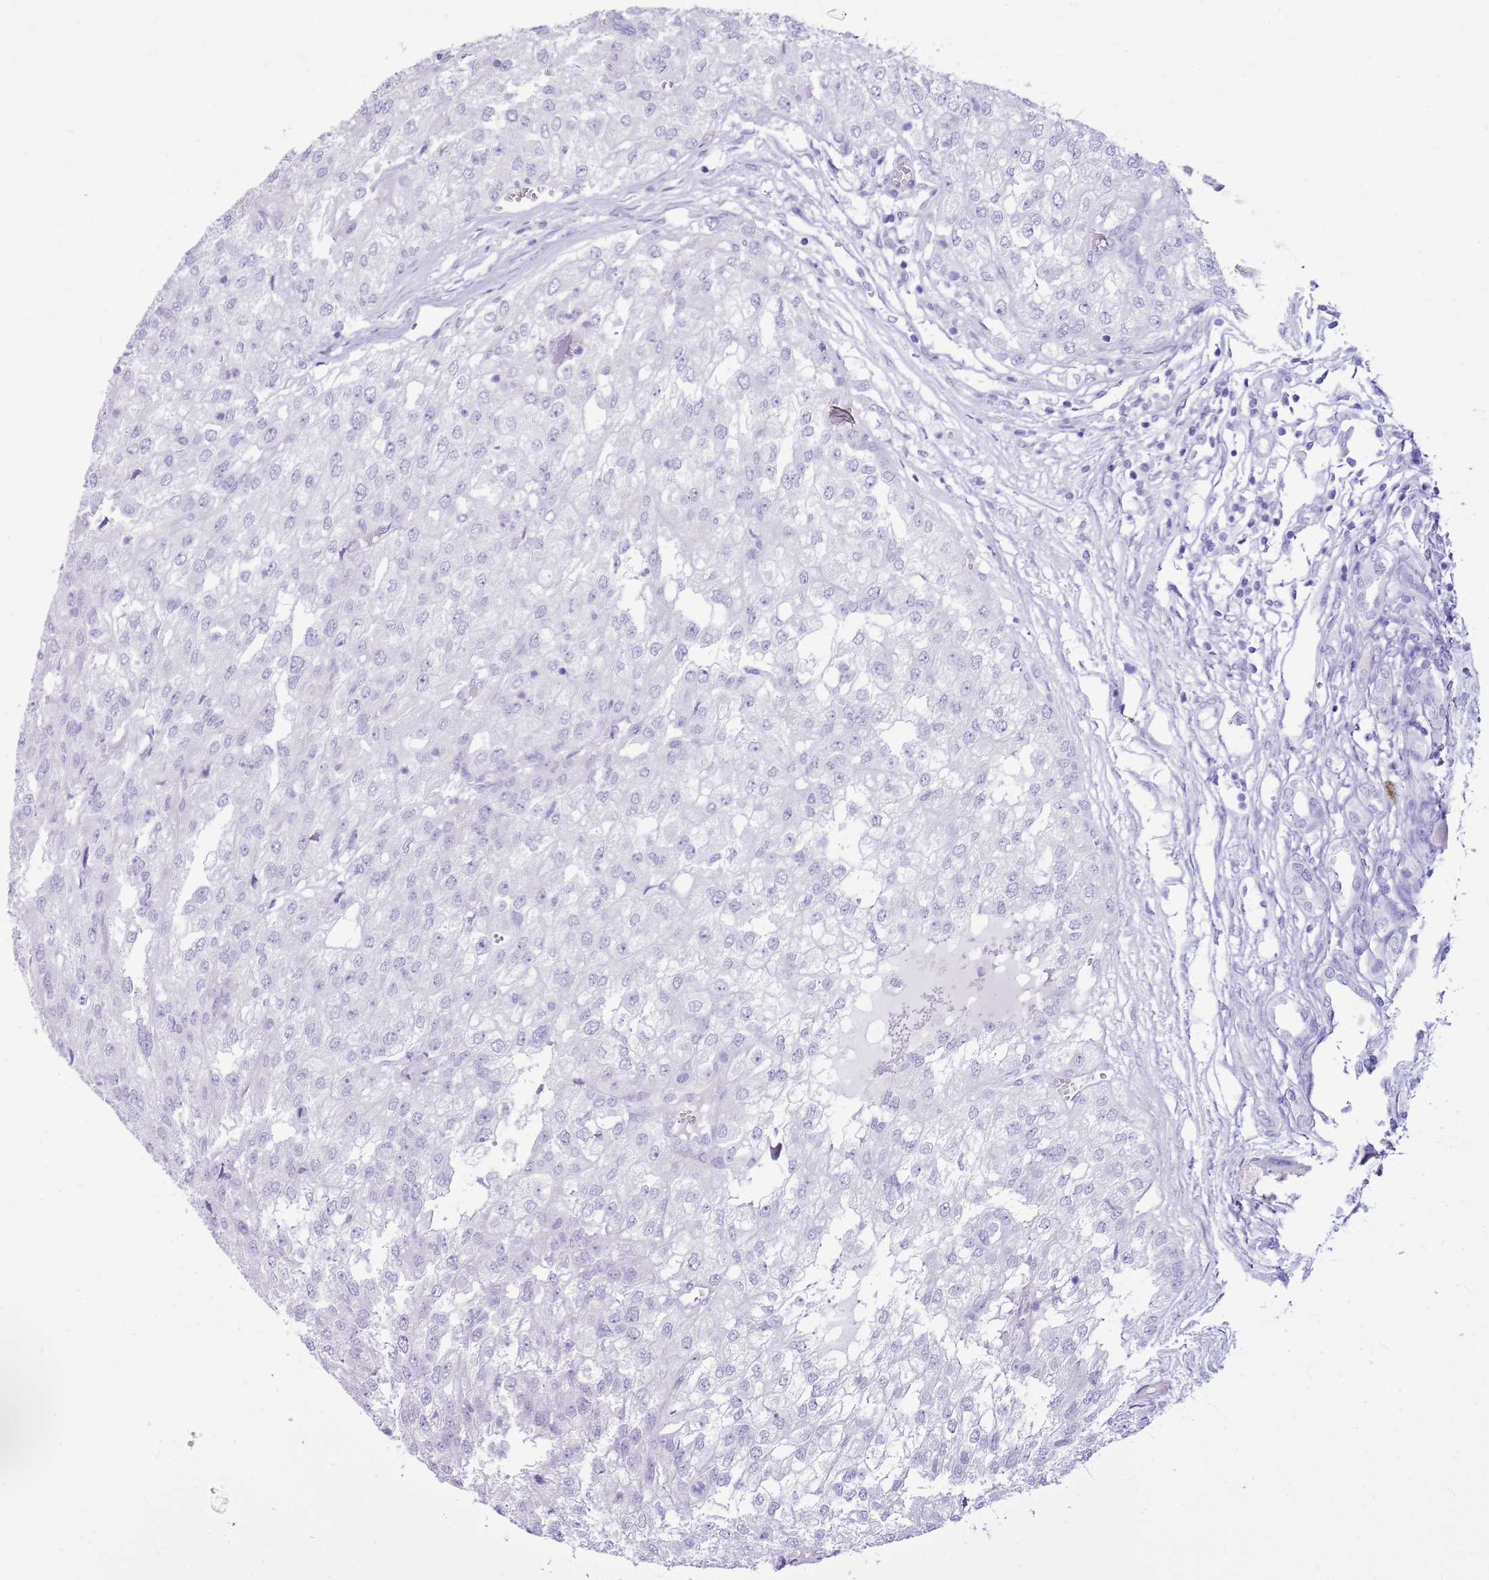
{"staining": {"intensity": "negative", "quantity": "none", "location": "none"}, "tissue": "renal cancer", "cell_type": "Tumor cells", "image_type": "cancer", "snomed": [{"axis": "morphology", "description": "Adenocarcinoma, NOS"}, {"axis": "topography", "description": "Kidney"}], "caption": "The immunohistochemistry image has no significant staining in tumor cells of renal cancer (adenocarcinoma) tissue.", "gene": "CA8", "patient": {"sex": "female", "age": 54}}